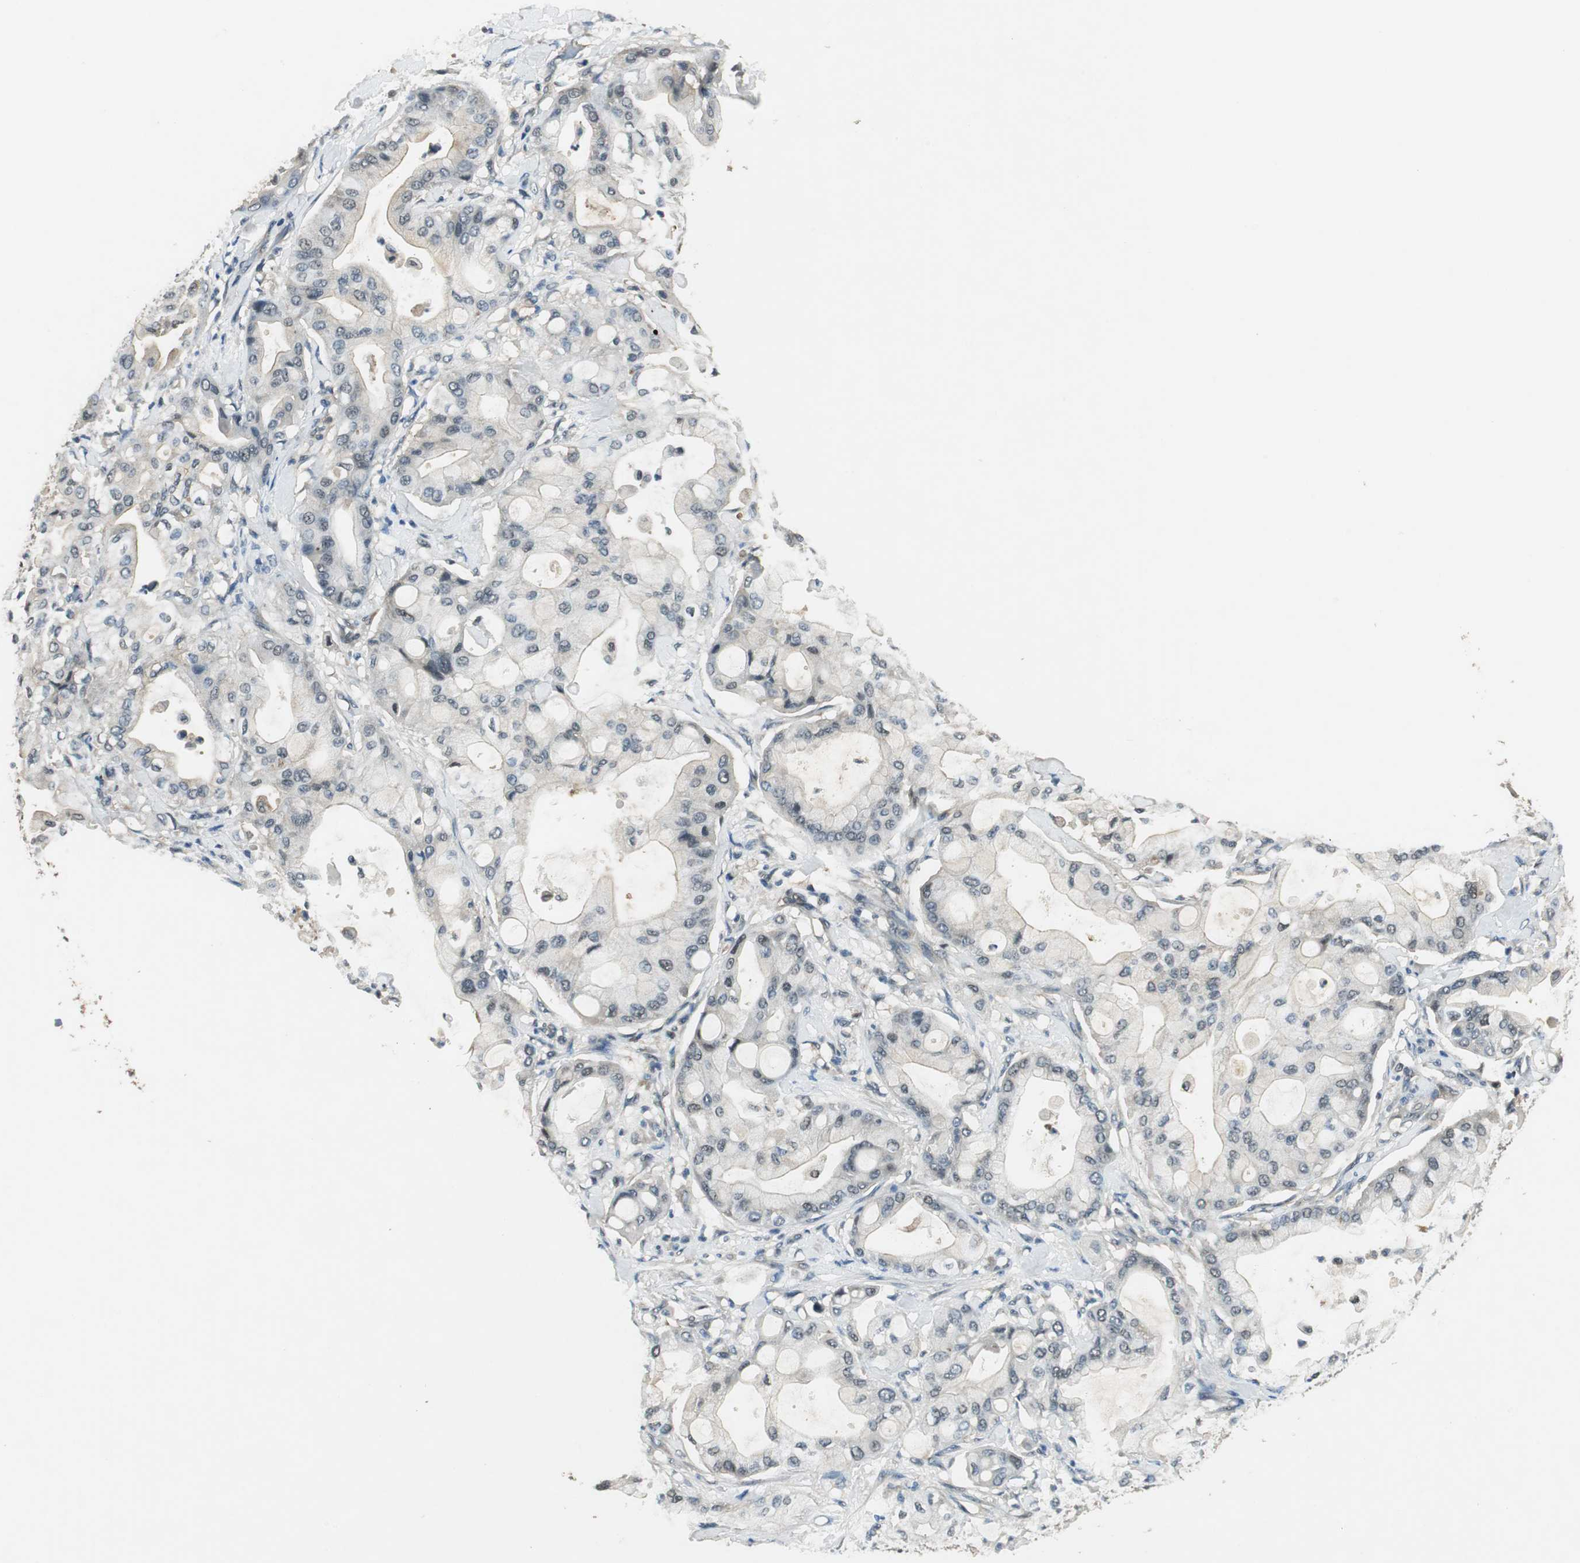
{"staining": {"intensity": "weak", "quantity": "<25%", "location": "cytoplasmic/membranous,nuclear"}, "tissue": "pancreatic cancer", "cell_type": "Tumor cells", "image_type": "cancer", "snomed": [{"axis": "morphology", "description": "Adenocarcinoma, NOS"}, {"axis": "morphology", "description": "Adenocarcinoma, metastatic, NOS"}, {"axis": "topography", "description": "Lymph node"}, {"axis": "topography", "description": "Pancreas"}, {"axis": "topography", "description": "Duodenum"}], "caption": "Histopathology image shows no protein expression in tumor cells of adenocarcinoma (pancreatic) tissue. The staining is performed using DAB (3,3'-diaminobenzidine) brown chromogen with nuclei counter-stained in using hematoxylin.", "gene": "PSMB4", "patient": {"sex": "female", "age": 64}}